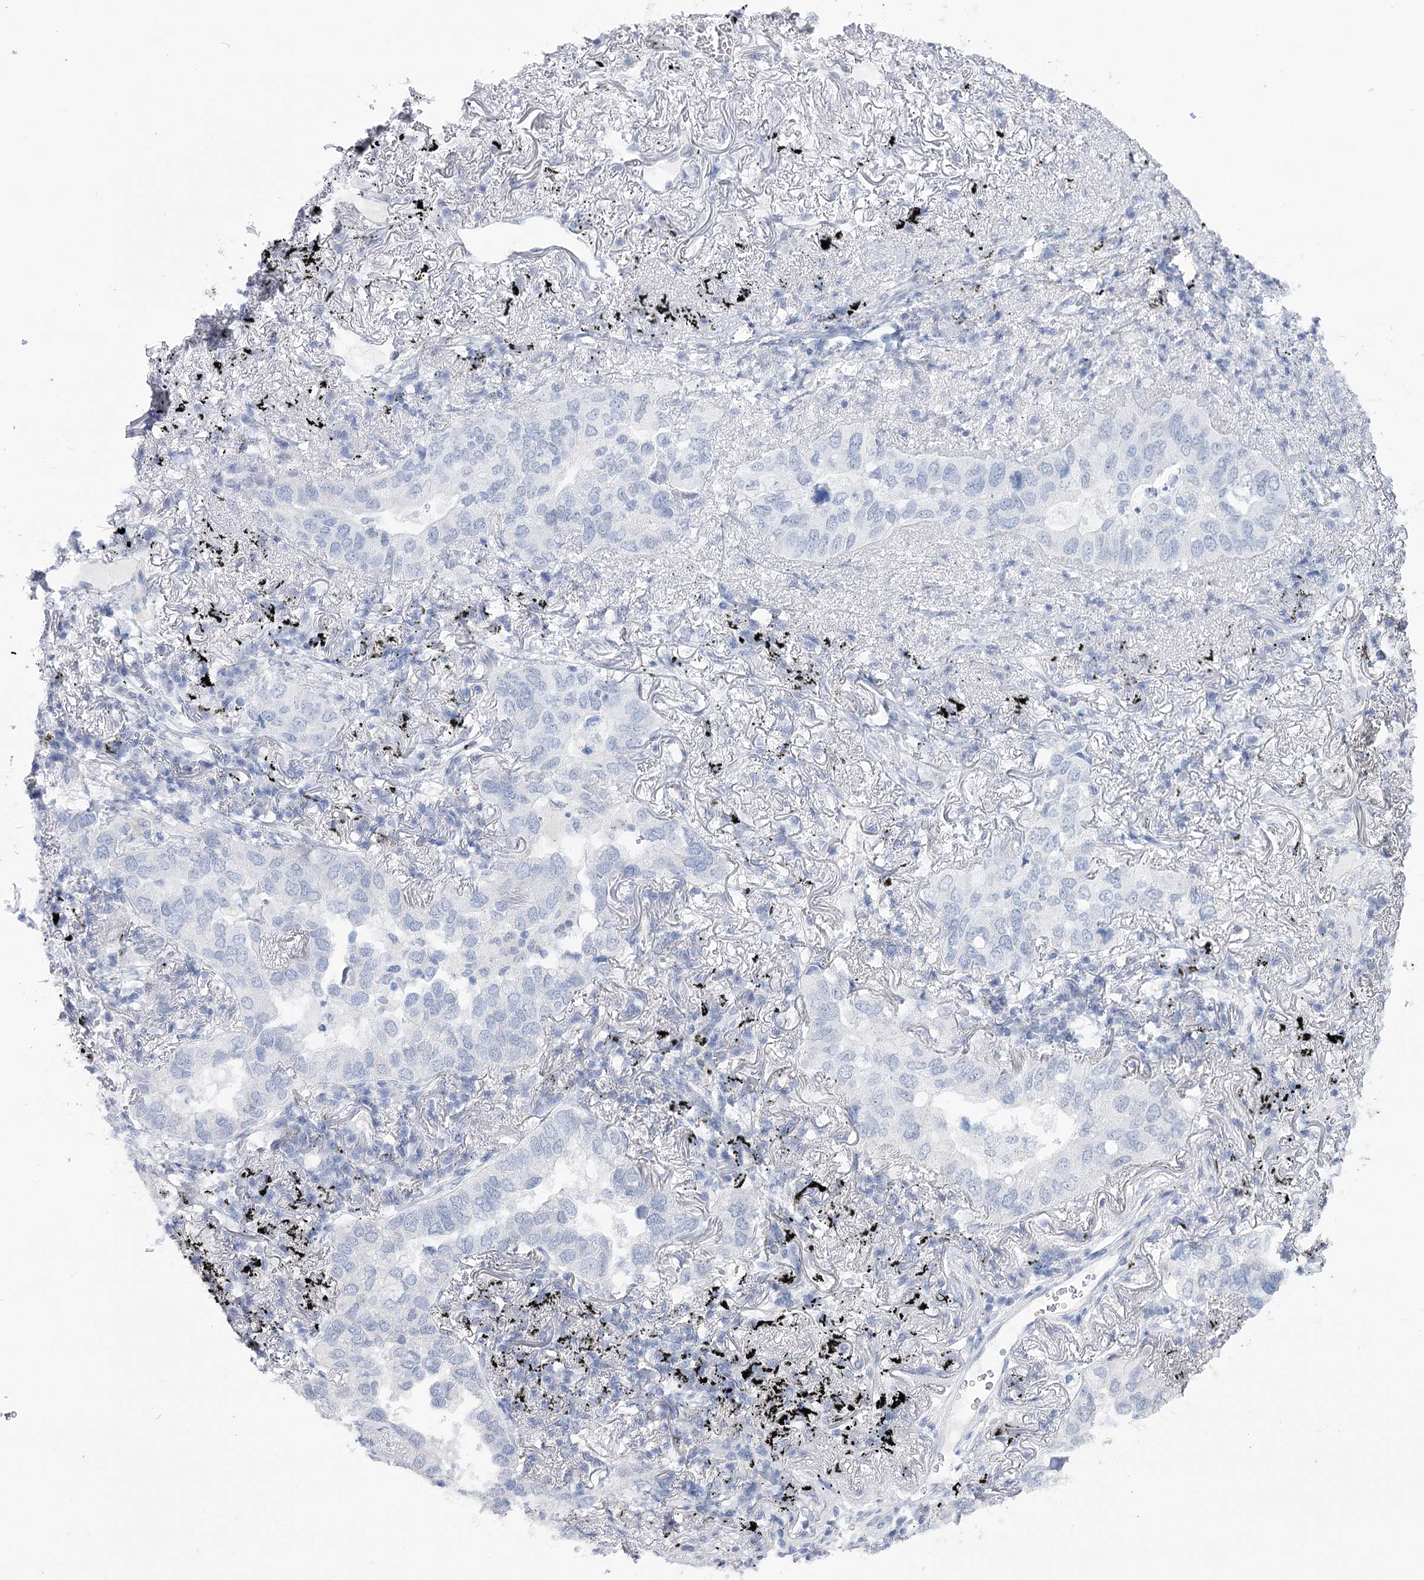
{"staining": {"intensity": "negative", "quantity": "none", "location": "none"}, "tissue": "lung cancer", "cell_type": "Tumor cells", "image_type": "cancer", "snomed": [{"axis": "morphology", "description": "Adenocarcinoma, NOS"}, {"axis": "topography", "description": "Lung"}], "caption": "This is a image of immunohistochemistry (IHC) staining of adenocarcinoma (lung), which shows no staining in tumor cells.", "gene": "ATP10B", "patient": {"sex": "male", "age": 65}}